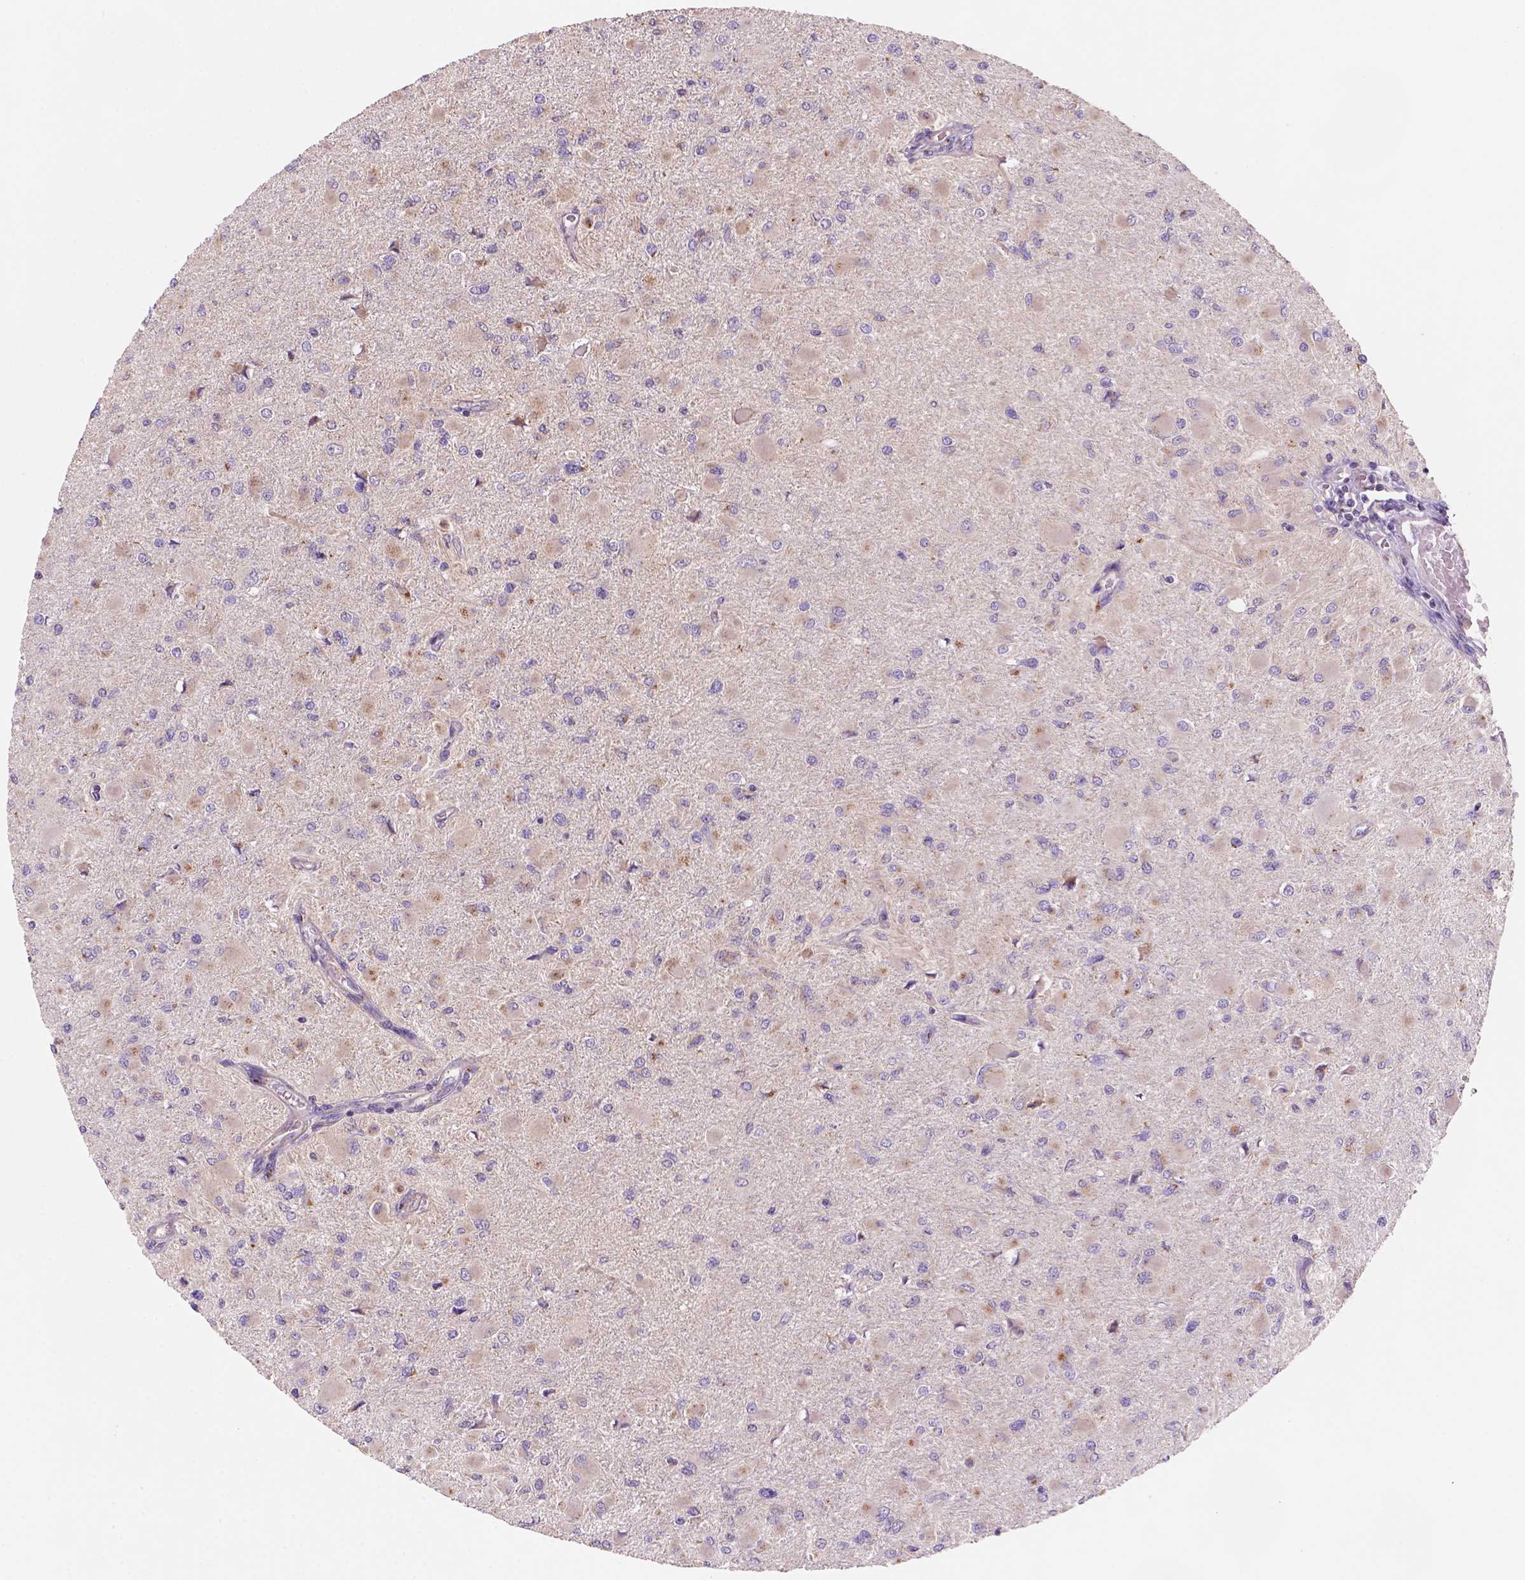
{"staining": {"intensity": "weak", "quantity": "25%-75%", "location": "cytoplasmic/membranous"}, "tissue": "glioma", "cell_type": "Tumor cells", "image_type": "cancer", "snomed": [{"axis": "morphology", "description": "Glioma, malignant, High grade"}, {"axis": "topography", "description": "Cerebral cortex"}], "caption": "Human glioma stained for a protein (brown) exhibits weak cytoplasmic/membranous positive staining in about 25%-75% of tumor cells.", "gene": "WARS2", "patient": {"sex": "female", "age": 36}}